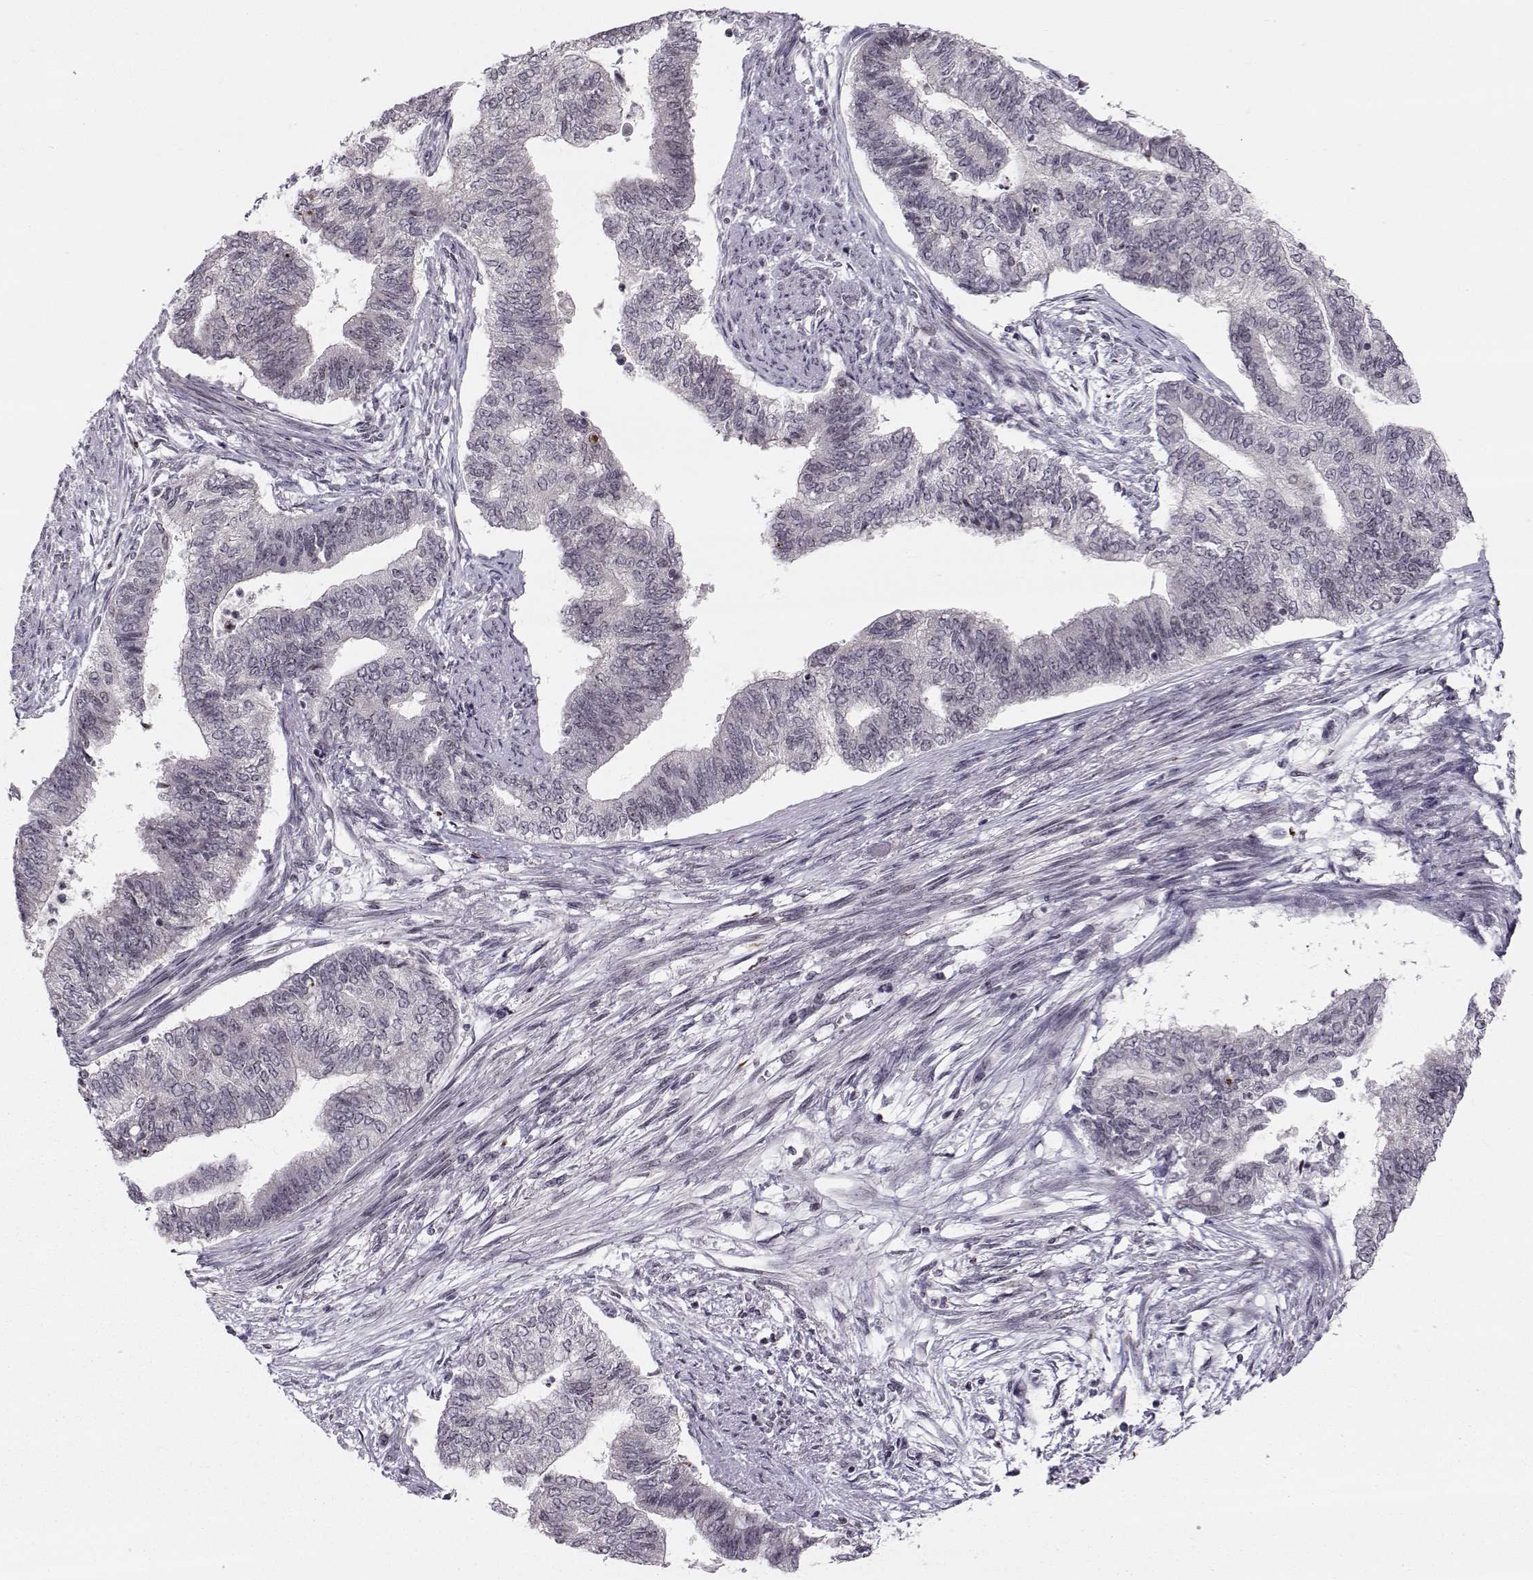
{"staining": {"intensity": "negative", "quantity": "none", "location": "none"}, "tissue": "endometrial cancer", "cell_type": "Tumor cells", "image_type": "cancer", "snomed": [{"axis": "morphology", "description": "Adenocarcinoma, NOS"}, {"axis": "topography", "description": "Endometrium"}], "caption": "High magnification brightfield microscopy of endometrial cancer stained with DAB (3,3'-diaminobenzidine) (brown) and counterstained with hematoxylin (blue): tumor cells show no significant expression. Brightfield microscopy of IHC stained with DAB (3,3'-diaminobenzidine) (brown) and hematoxylin (blue), captured at high magnification.", "gene": "MARCHF4", "patient": {"sex": "female", "age": 65}}